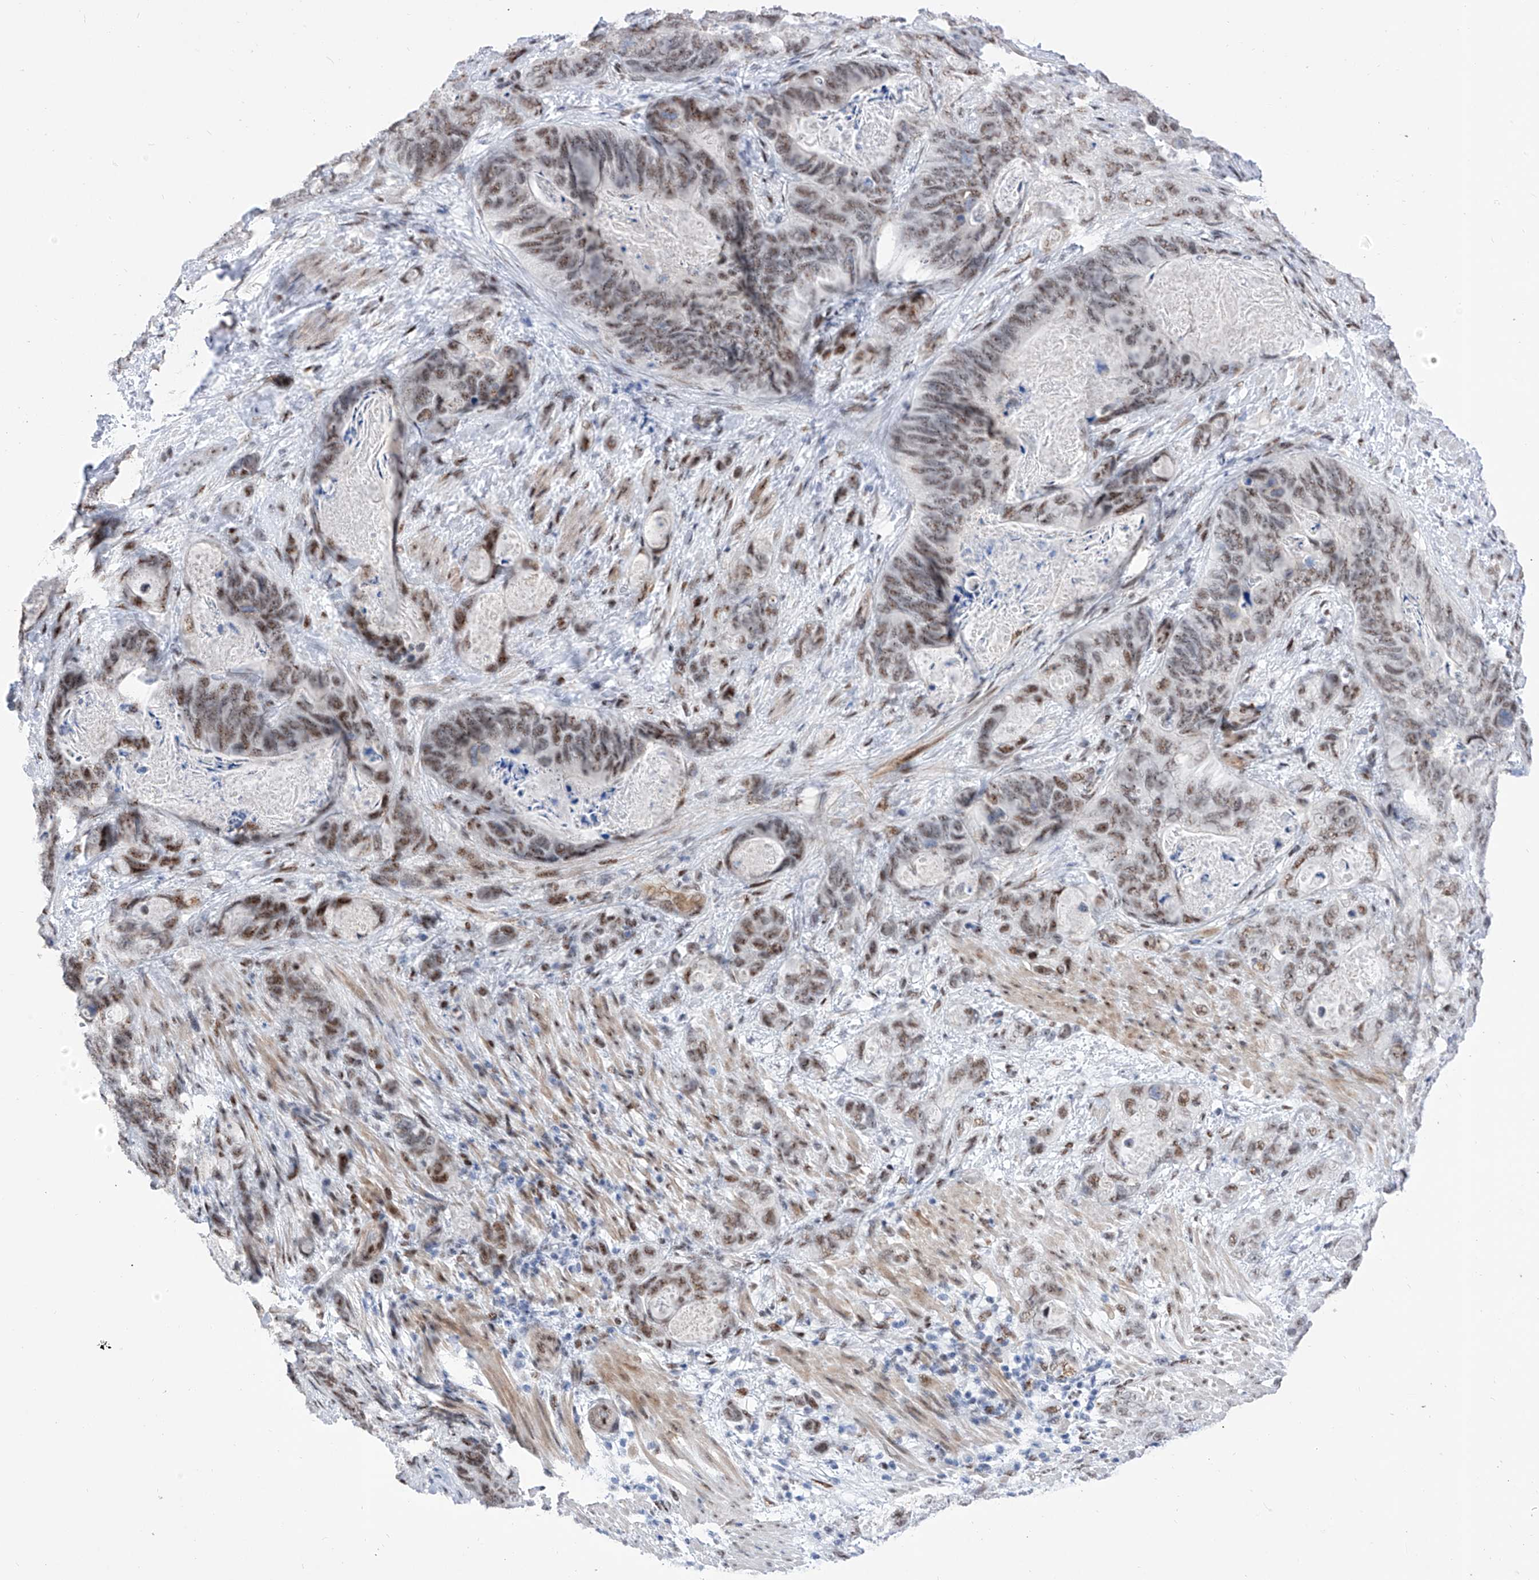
{"staining": {"intensity": "moderate", "quantity": "25%-75%", "location": "nuclear"}, "tissue": "stomach cancer", "cell_type": "Tumor cells", "image_type": "cancer", "snomed": [{"axis": "morphology", "description": "Normal tissue, NOS"}, {"axis": "morphology", "description": "Adenocarcinoma, NOS"}, {"axis": "topography", "description": "Stomach"}], "caption": "Human stomach cancer (adenocarcinoma) stained for a protein (brown) demonstrates moderate nuclear positive expression in approximately 25%-75% of tumor cells.", "gene": "ATN1", "patient": {"sex": "female", "age": 89}}